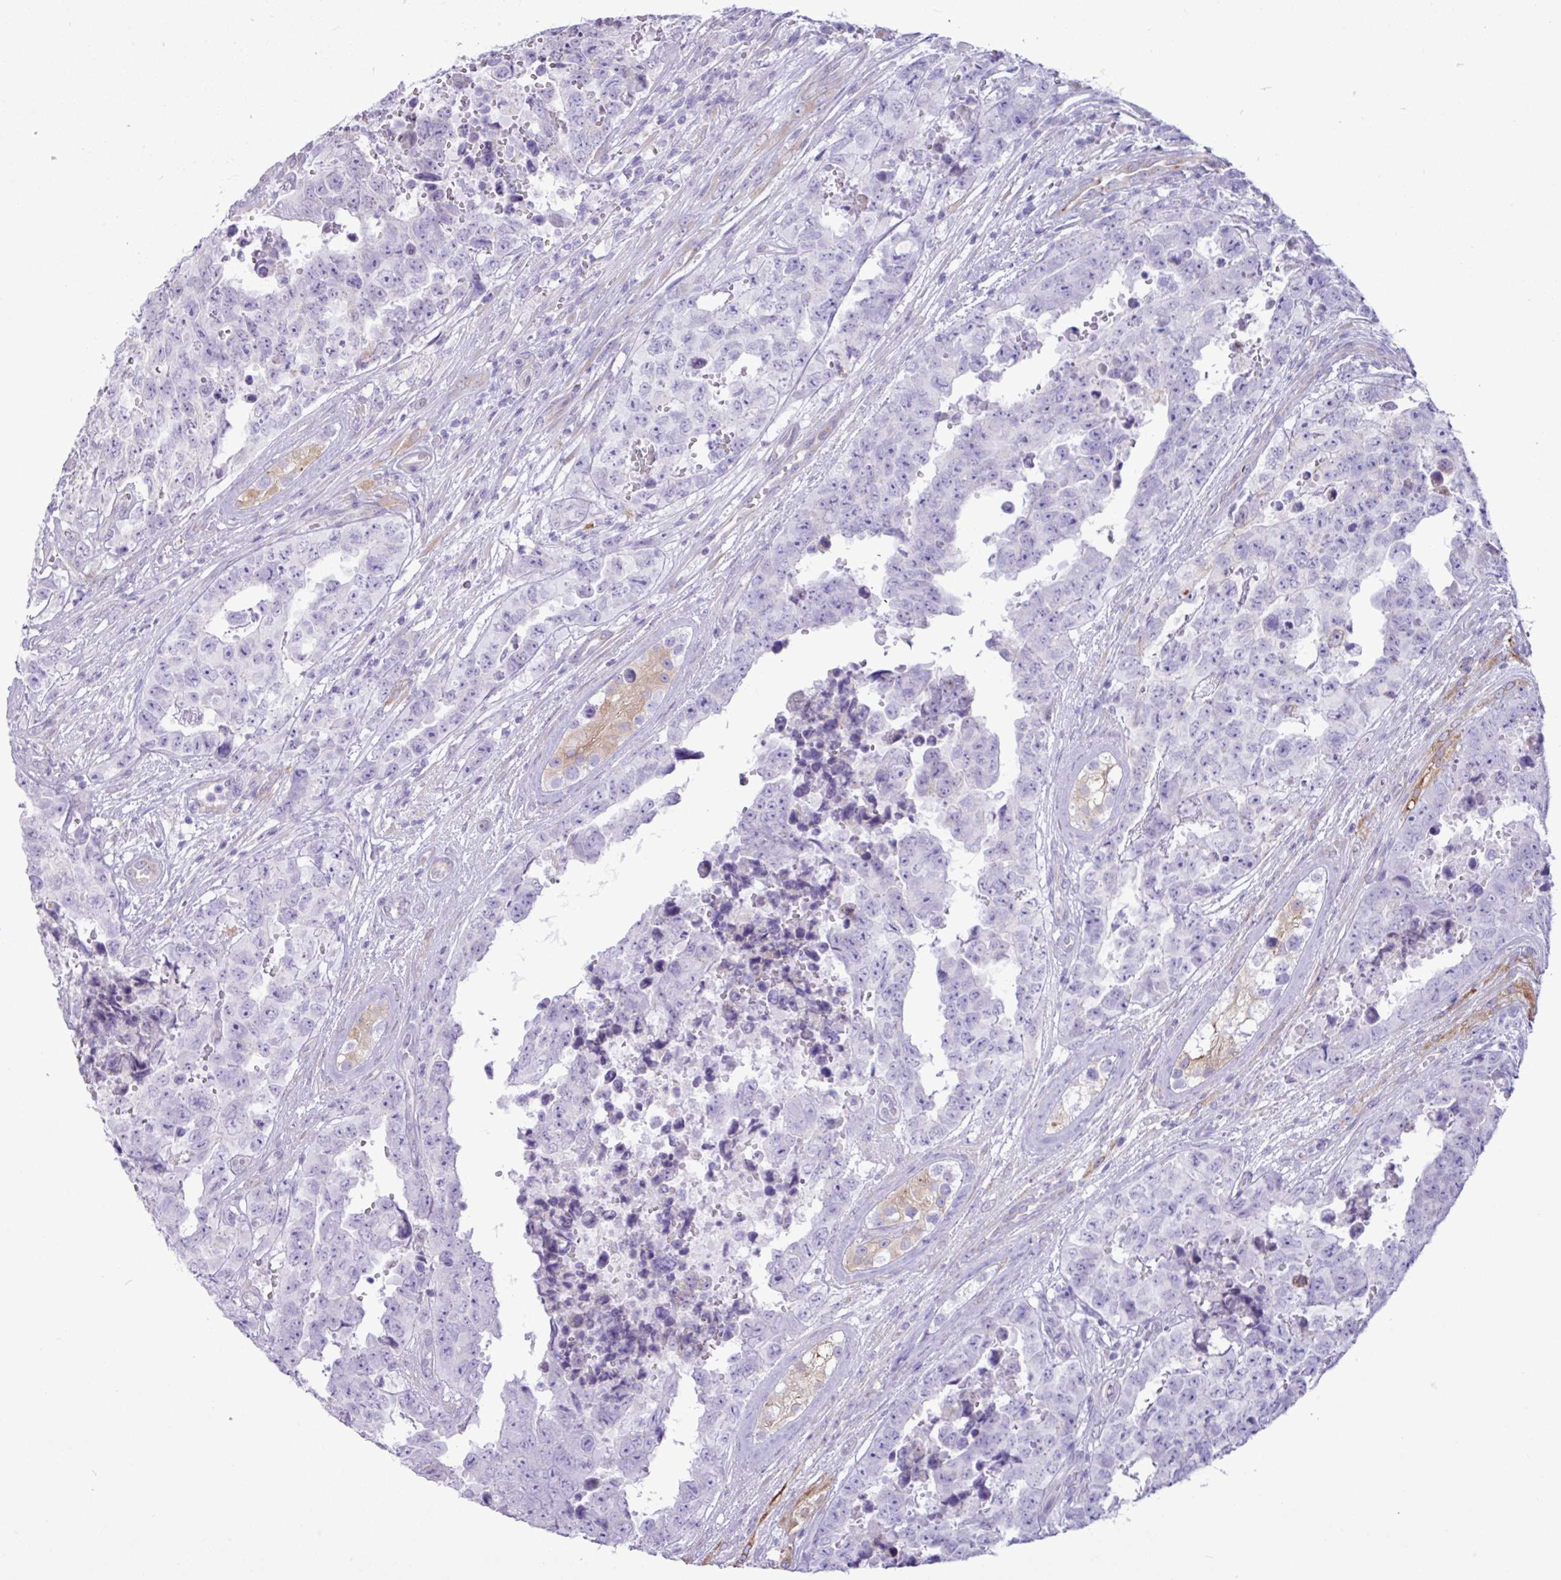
{"staining": {"intensity": "negative", "quantity": "none", "location": "none"}, "tissue": "testis cancer", "cell_type": "Tumor cells", "image_type": "cancer", "snomed": [{"axis": "morphology", "description": "Normal tissue, NOS"}, {"axis": "morphology", "description": "Carcinoma, Embryonal, NOS"}, {"axis": "topography", "description": "Testis"}, {"axis": "topography", "description": "Epididymis"}], "caption": "Protein analysis of embryonal carcinoma (testis) reveals no significant positivity in tumor cells. (Stains: DAB IHC with hematoxylin counter stain, Microscopy: brightfield microscopy at high magnification).", "gene": "SLC38A1", "patient": {"sex": "male", "age": 25}}